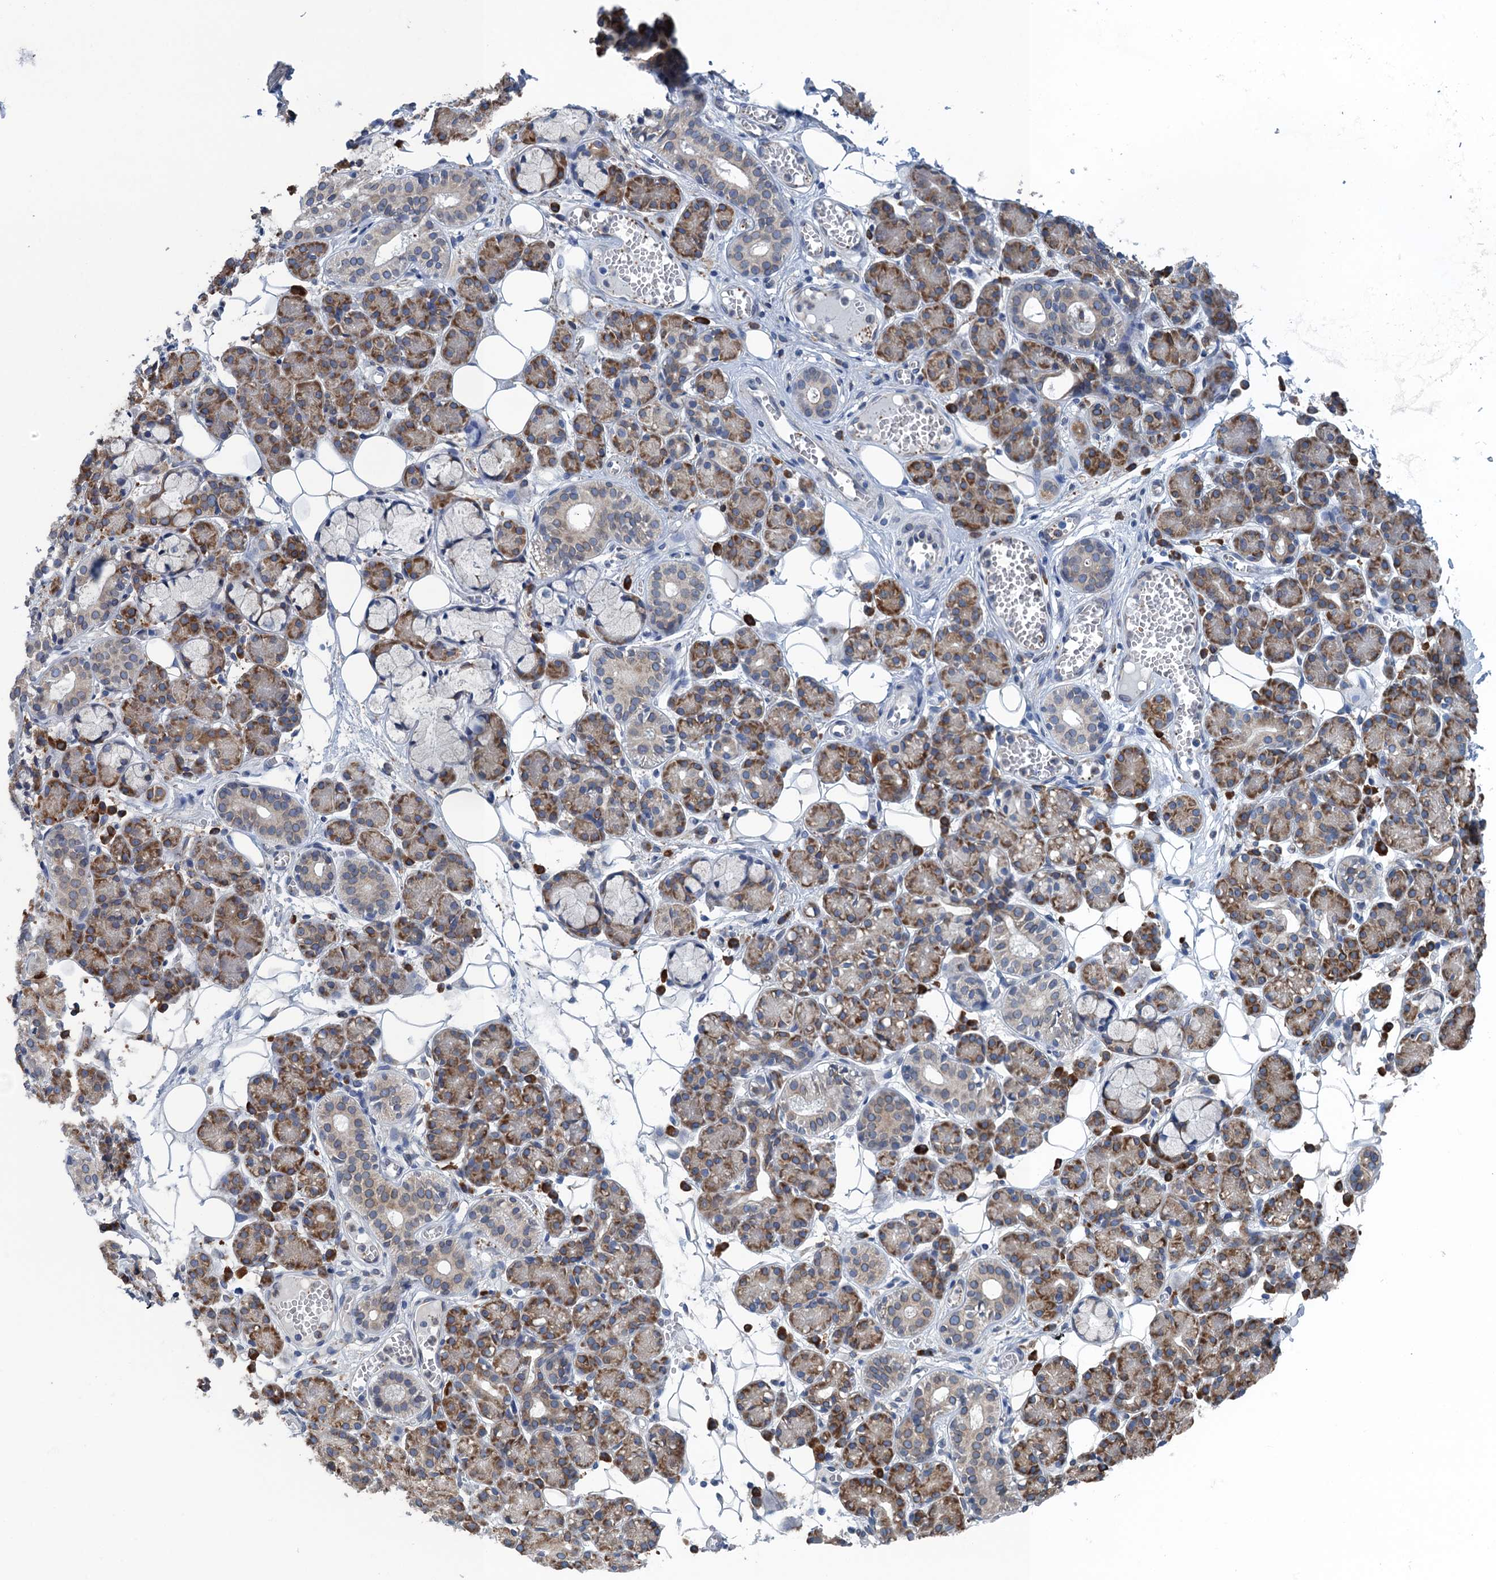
{"staining": {"intensity": "moderate", "quantity": "25%-75%", "location": "cytoplasmic/membranous"}, "tissue": "salivary gland", "cell_type": "Glandular cells", "image_type": "normal", "snomed": [{"axis": "morphology", "description": "Normal tissue, NOS"}, {"axis": "topography", "description": "Salivary gland"}], "caption": "A histopathology image showing moderate cytoplasmic/membranous staining in approximately 25%-75% of glandular cells in unremarkable salivary gland, as visualized by brown immunohistochemical staining.", "gene": "TMEM205", "patient": {"sex": "male", "age": 63}}